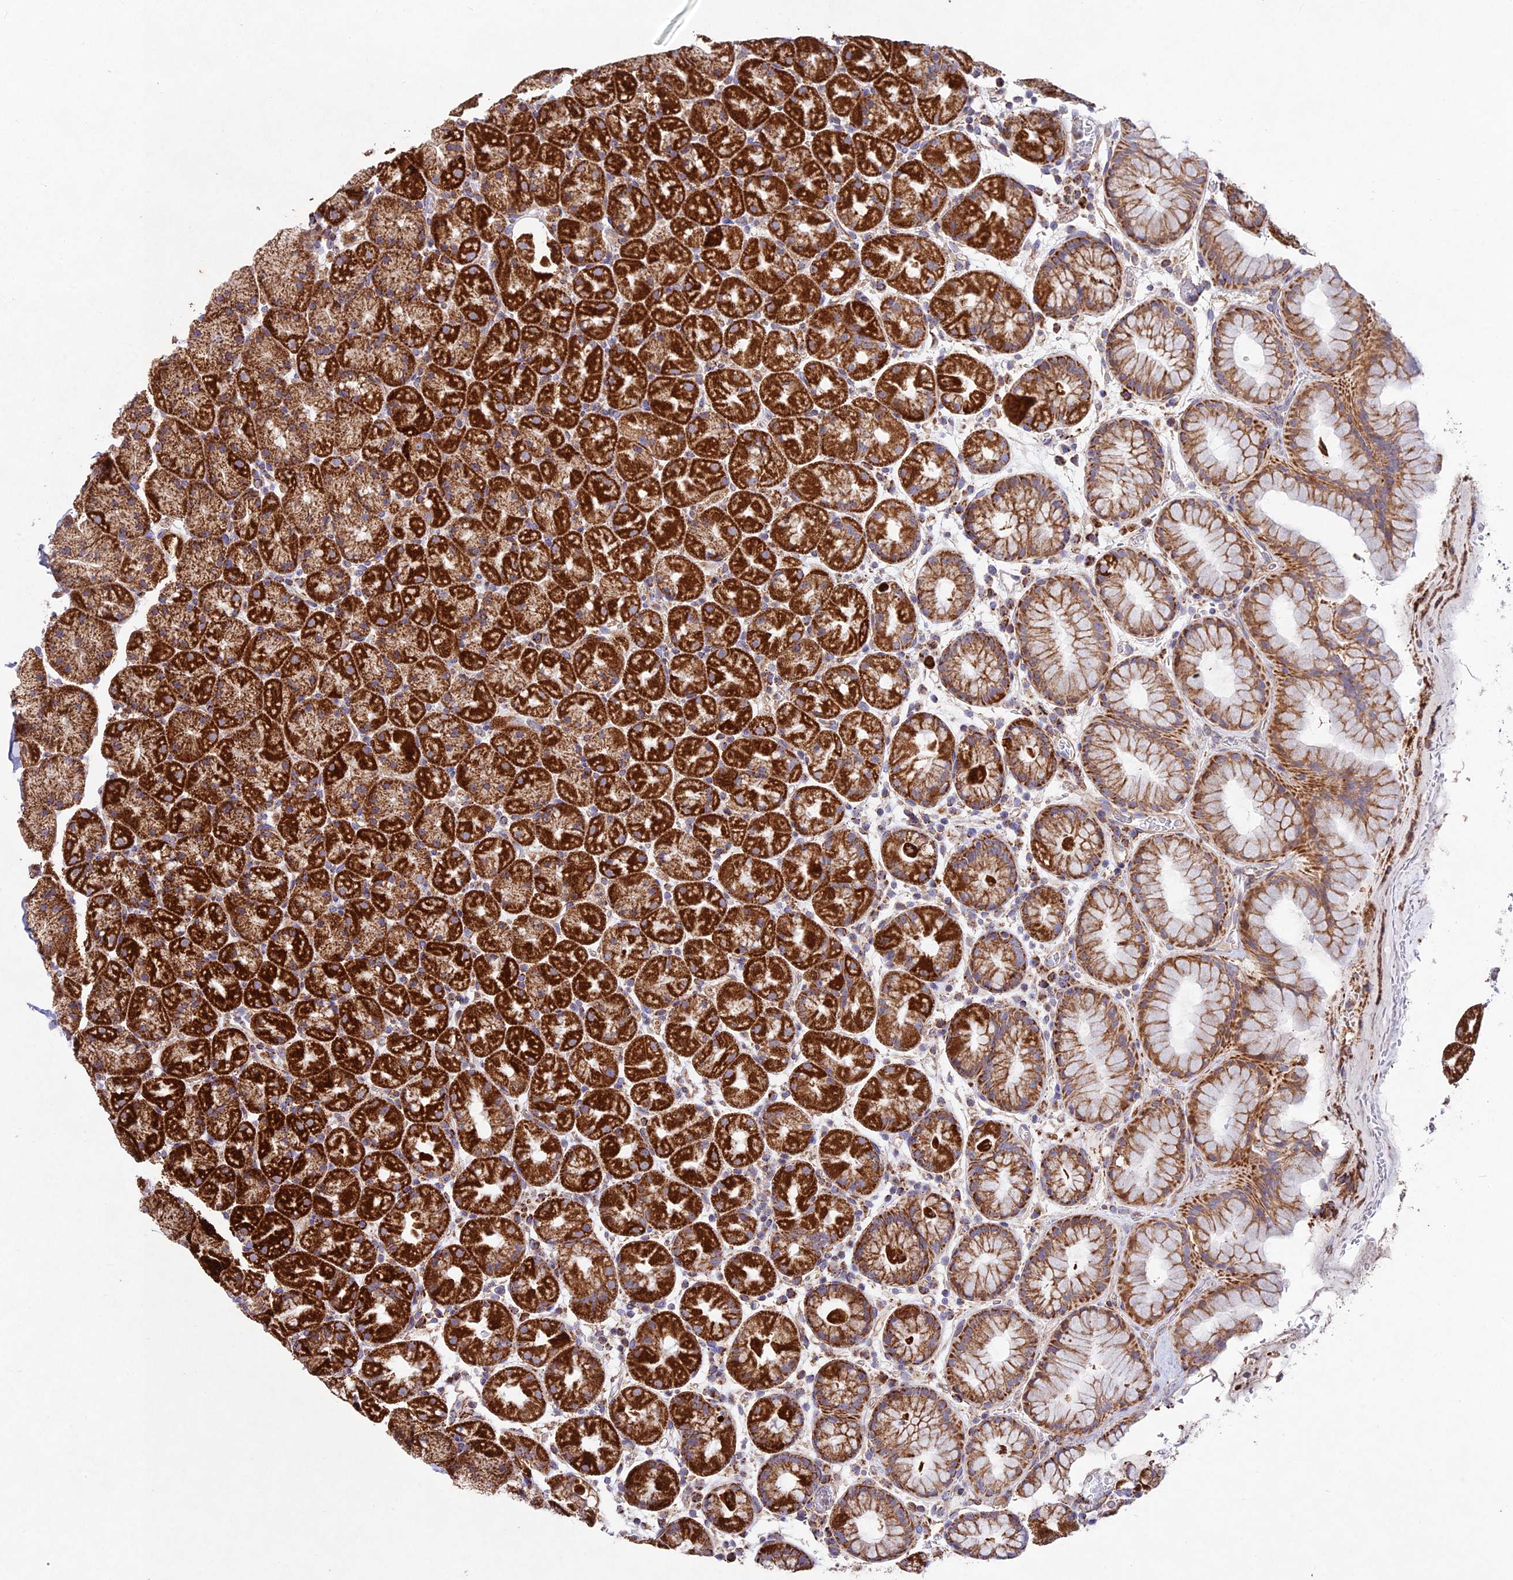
{"staining": {"intensity": "strong", "quantity": ">75%", "location": "cytoplasmic/membranous"}, "tissue": "stomach", "cell_type": "Glandular cells", "image_type": "normal", "snomed": [{"axis": "morphology", "description": "Normal tissue, NOS"}, {"axis": "topography", "description": "Stomach, upper"}, {"axis": "topography", "description": "Stomach, lower"}], "caption": "Immunohistochemical staining of normal human stomach exhibits strong cytoplasmic/membranous protein expression in about >75% of glandular cells. Immunohistochemistry (ihc) stains the protein of interest in brown and the nuclei are stained blue.", "gene": "KHDC3L", "patient": {"sex": "male", "age": 67}}